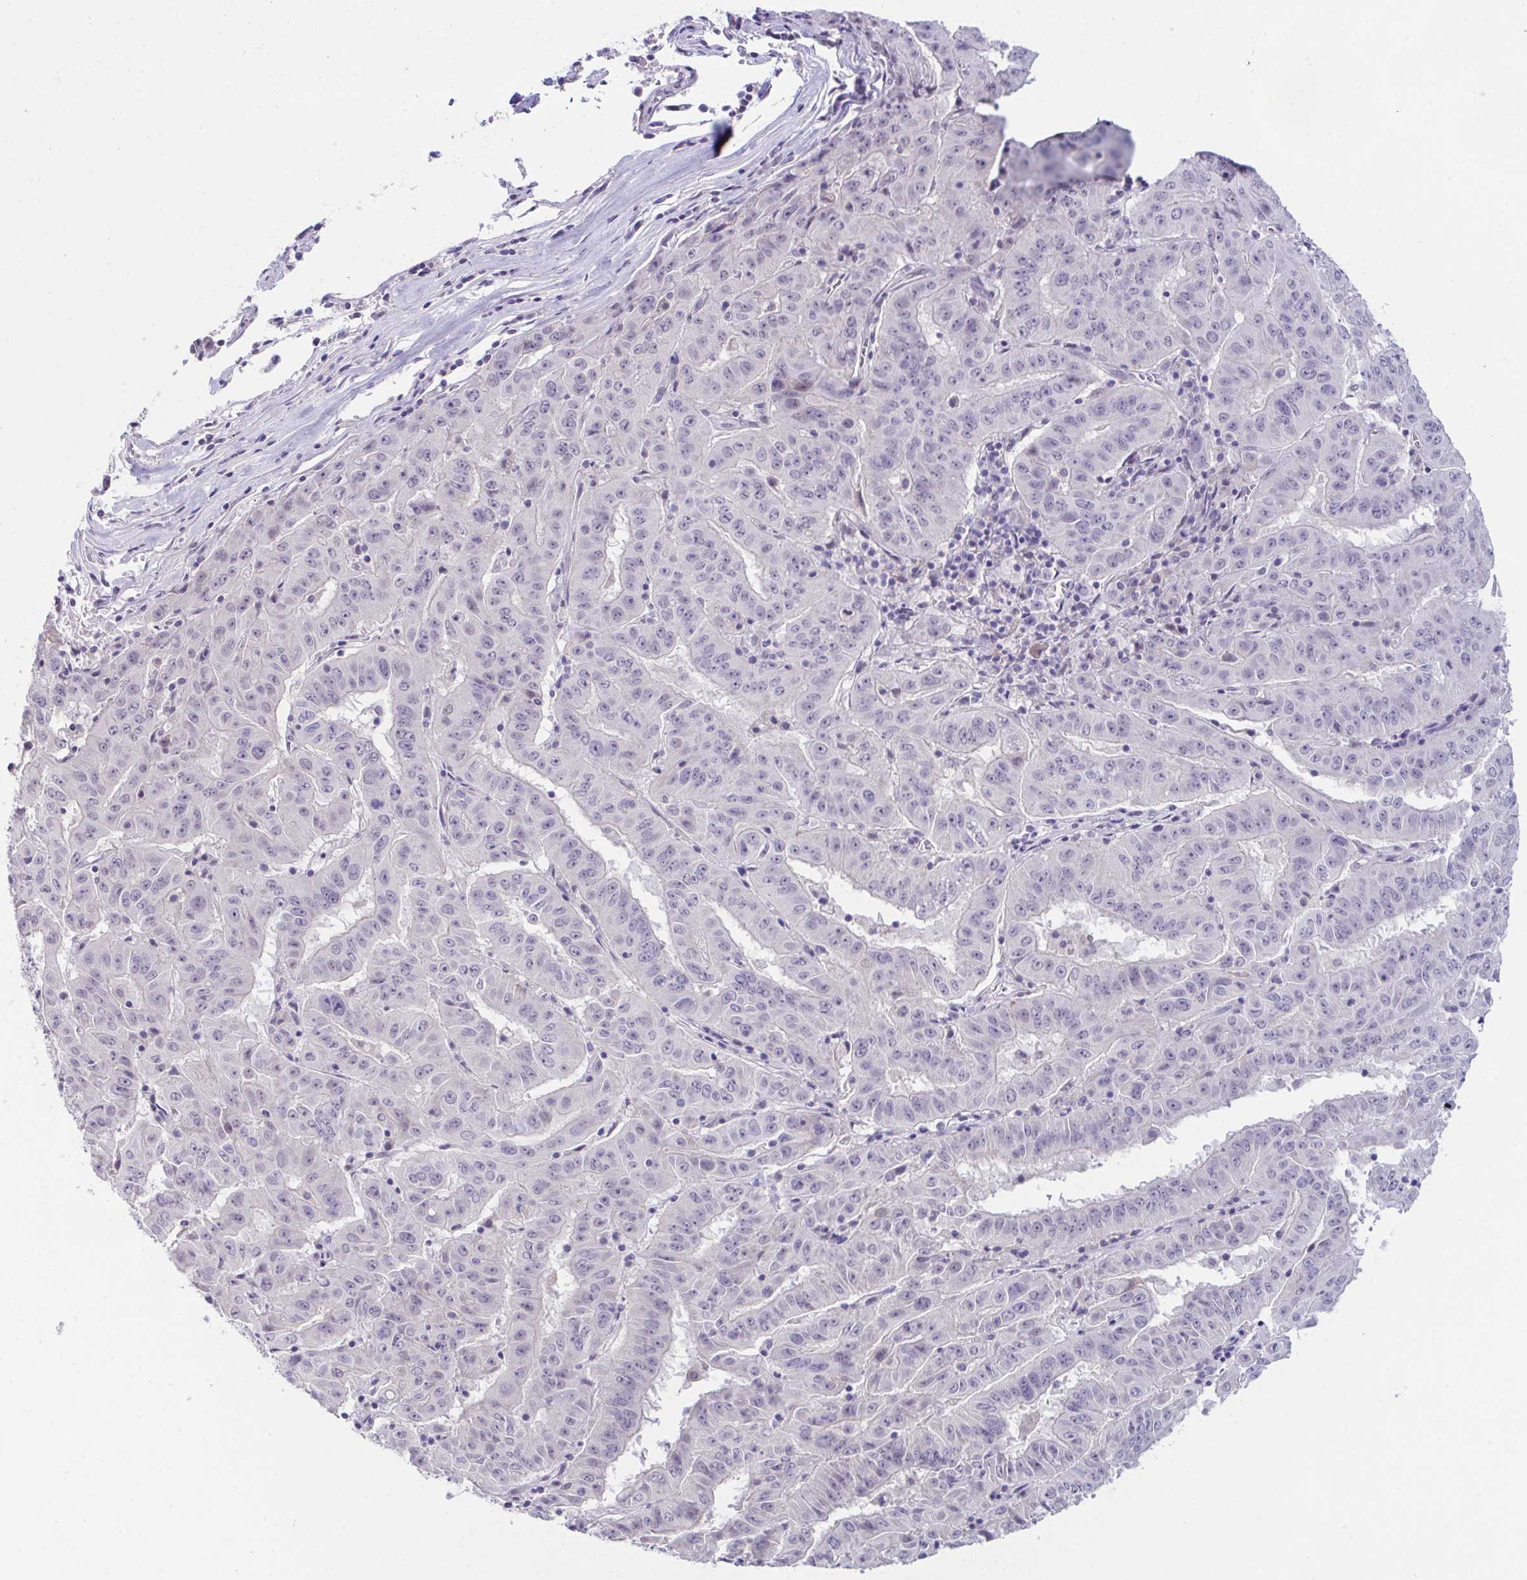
{"staining": {"intensity": "negative", "quantity": "none", "location": "none"}, "tissue": "pancreatic cancer", "cell_type": "Tumor cells", "image_type": "cancer", "snomed": [{"axis": "morphology", "description": "Adenocarcinoma, NOS"}, {"axis": "topography", "description": "Pancreas"}], "caption": "Immunohistochemistry image of human pancreatic cancer (adenocarcinoma) stained for a protein (brown), which shows no positivity in tumor cells.", "gene": "ATP6V0D2", "patient": {"sex": "male", "age": 63}}